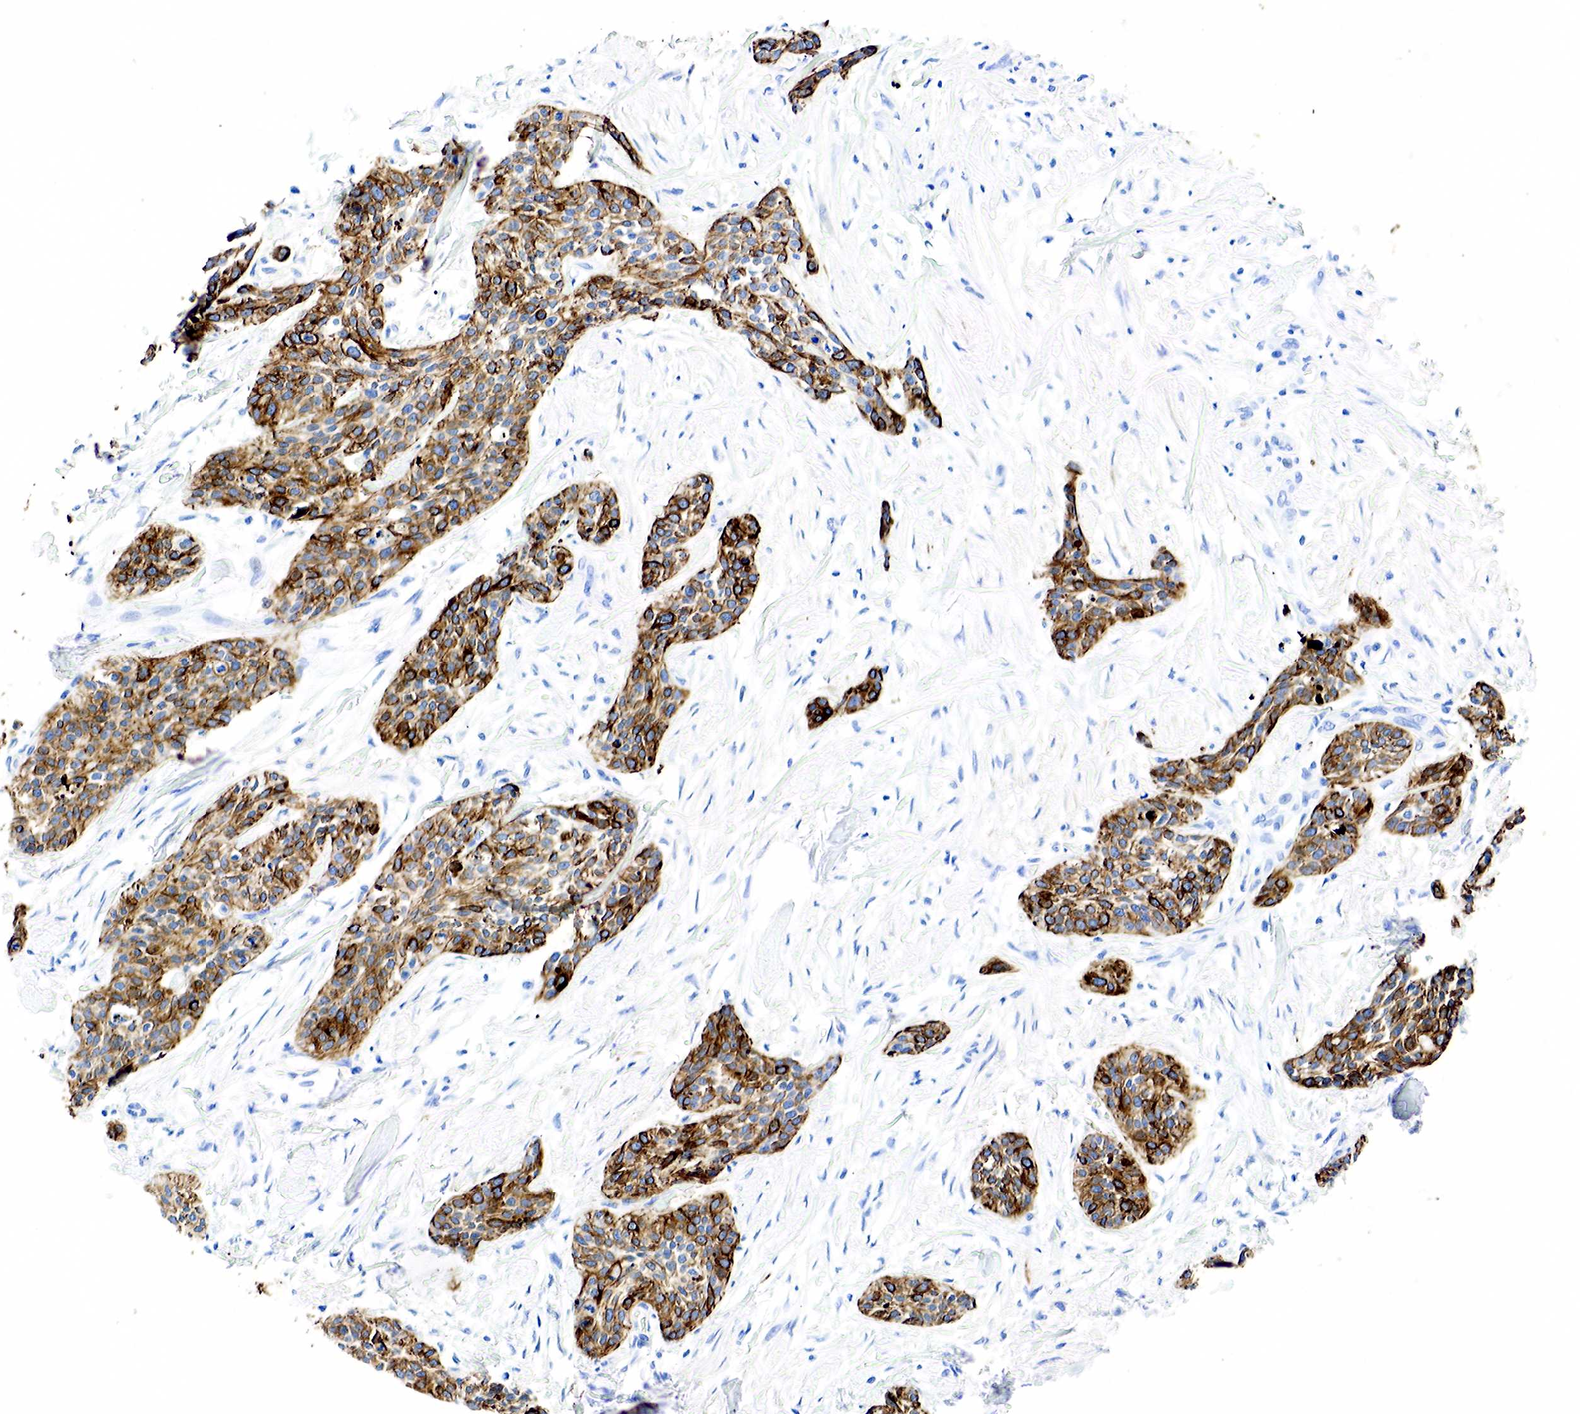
{"staining": {"intensity": "strong", "quantity": ">75%", "location": "cytoplasmic/membranous"}, "tissue": "urothelial cancer", "cell_type": "Tumor cells", "image_type": "cancer", "snomed": [{"axis": "morphology", "description": "Urothelial carcinoma, High grade"}, {"axis": "topography", "description": "Urinary bladder"}], "caption": "High-grade urothelial carcinoma tissue reveals strong cytoplasmic/membranous expression in about >75% of tumor cells The protein is stained brown, and the nuclei are stained in blue (DAB IHC with brightfield microscopy, high magnification).", "gene": "KRT7", "patient": {"sex": "male", "age": 56}}